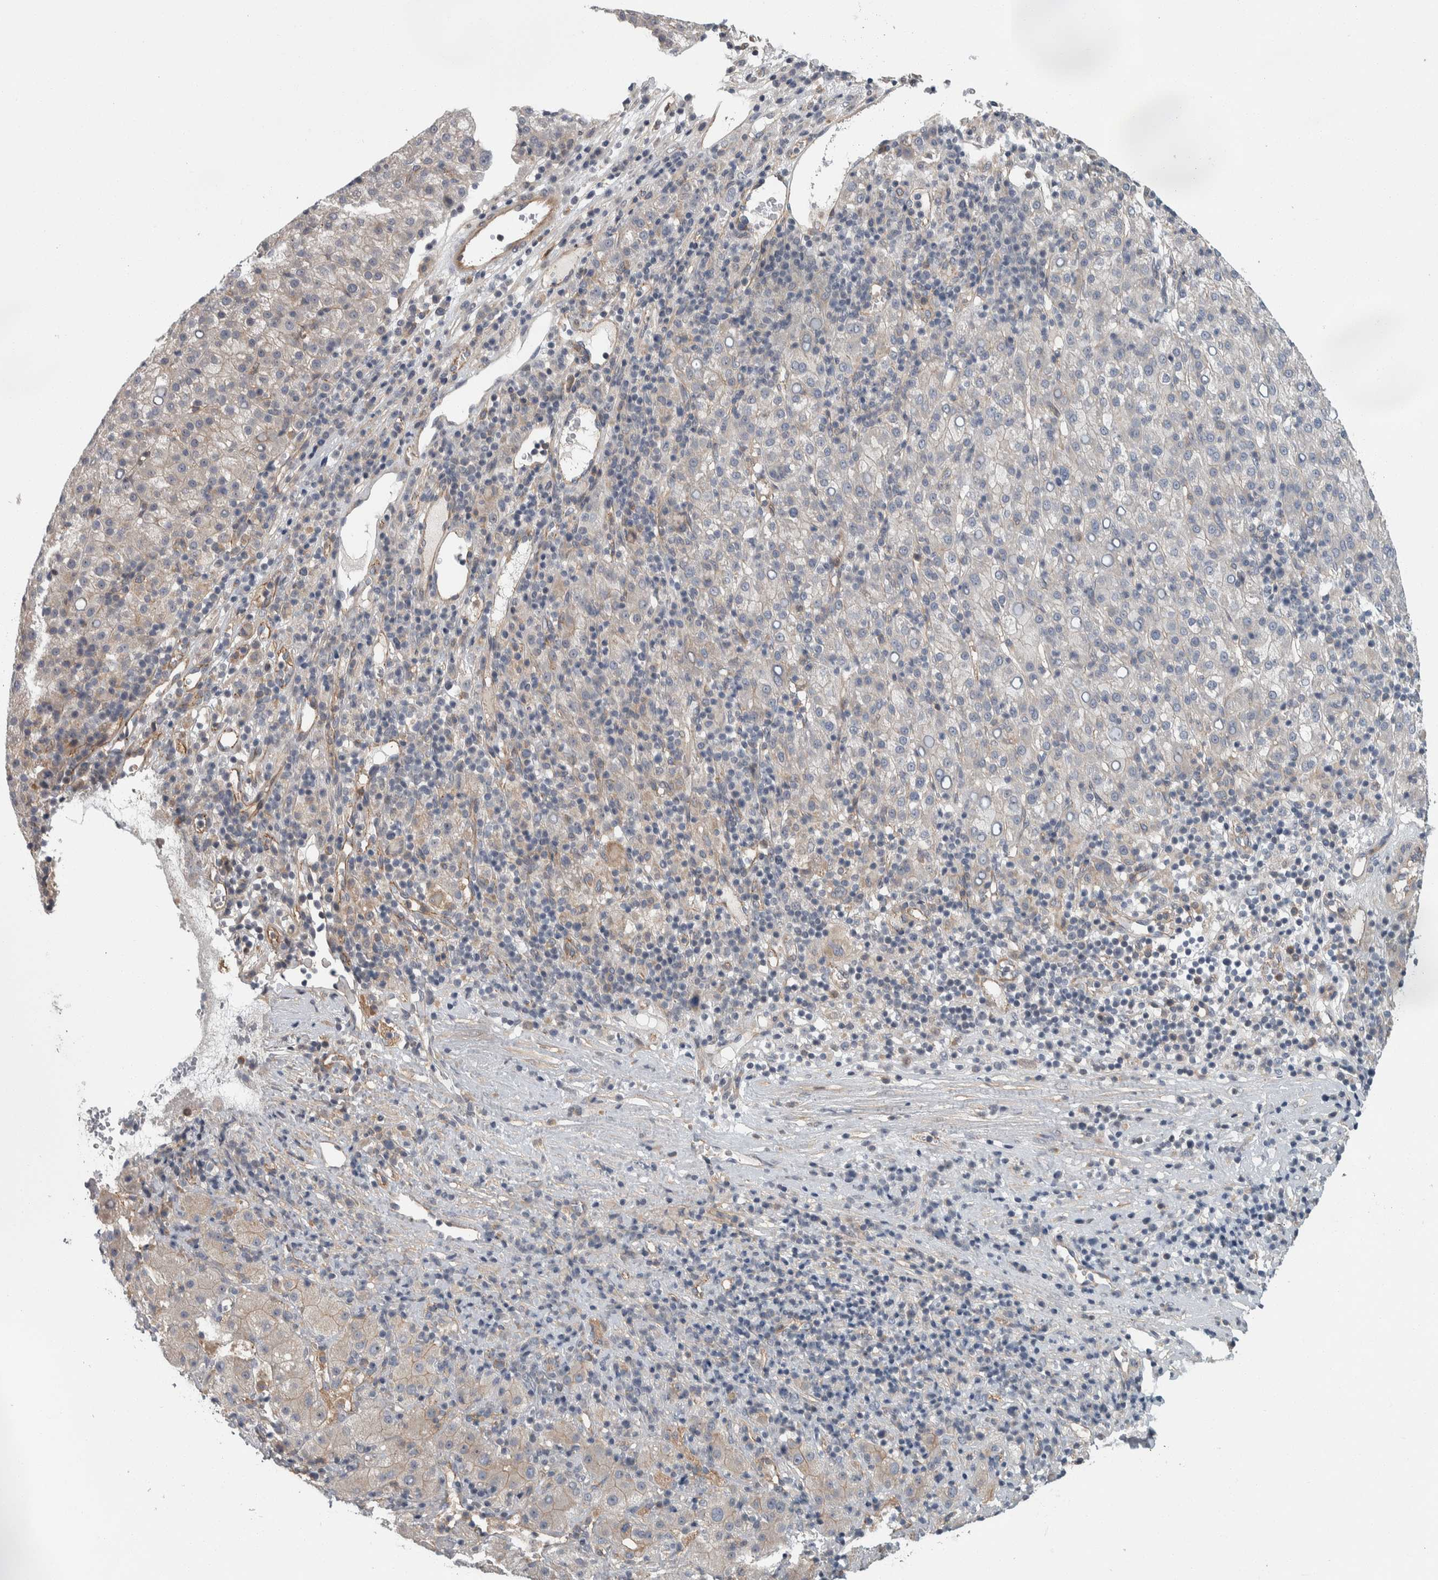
{"staining": {"intensity": "negative", "quantity": "none", "location": "none"}, "tissue": "liver cancer", "cell_type": "Tumor cells", "image_type": "cancer", "snomed": [{"axis": "morphology", "description": "Carcinoma, Hepatocellular, NOS"}, {"axis": "topography", "description": "Liver"}], "caption": "IHC micrograph of liver cancer stained for a protein (brown), which exhibits no positivity in tumor cells.", "gene": "KCNJ3", "patient": {"sex": "female", "age": 58}}